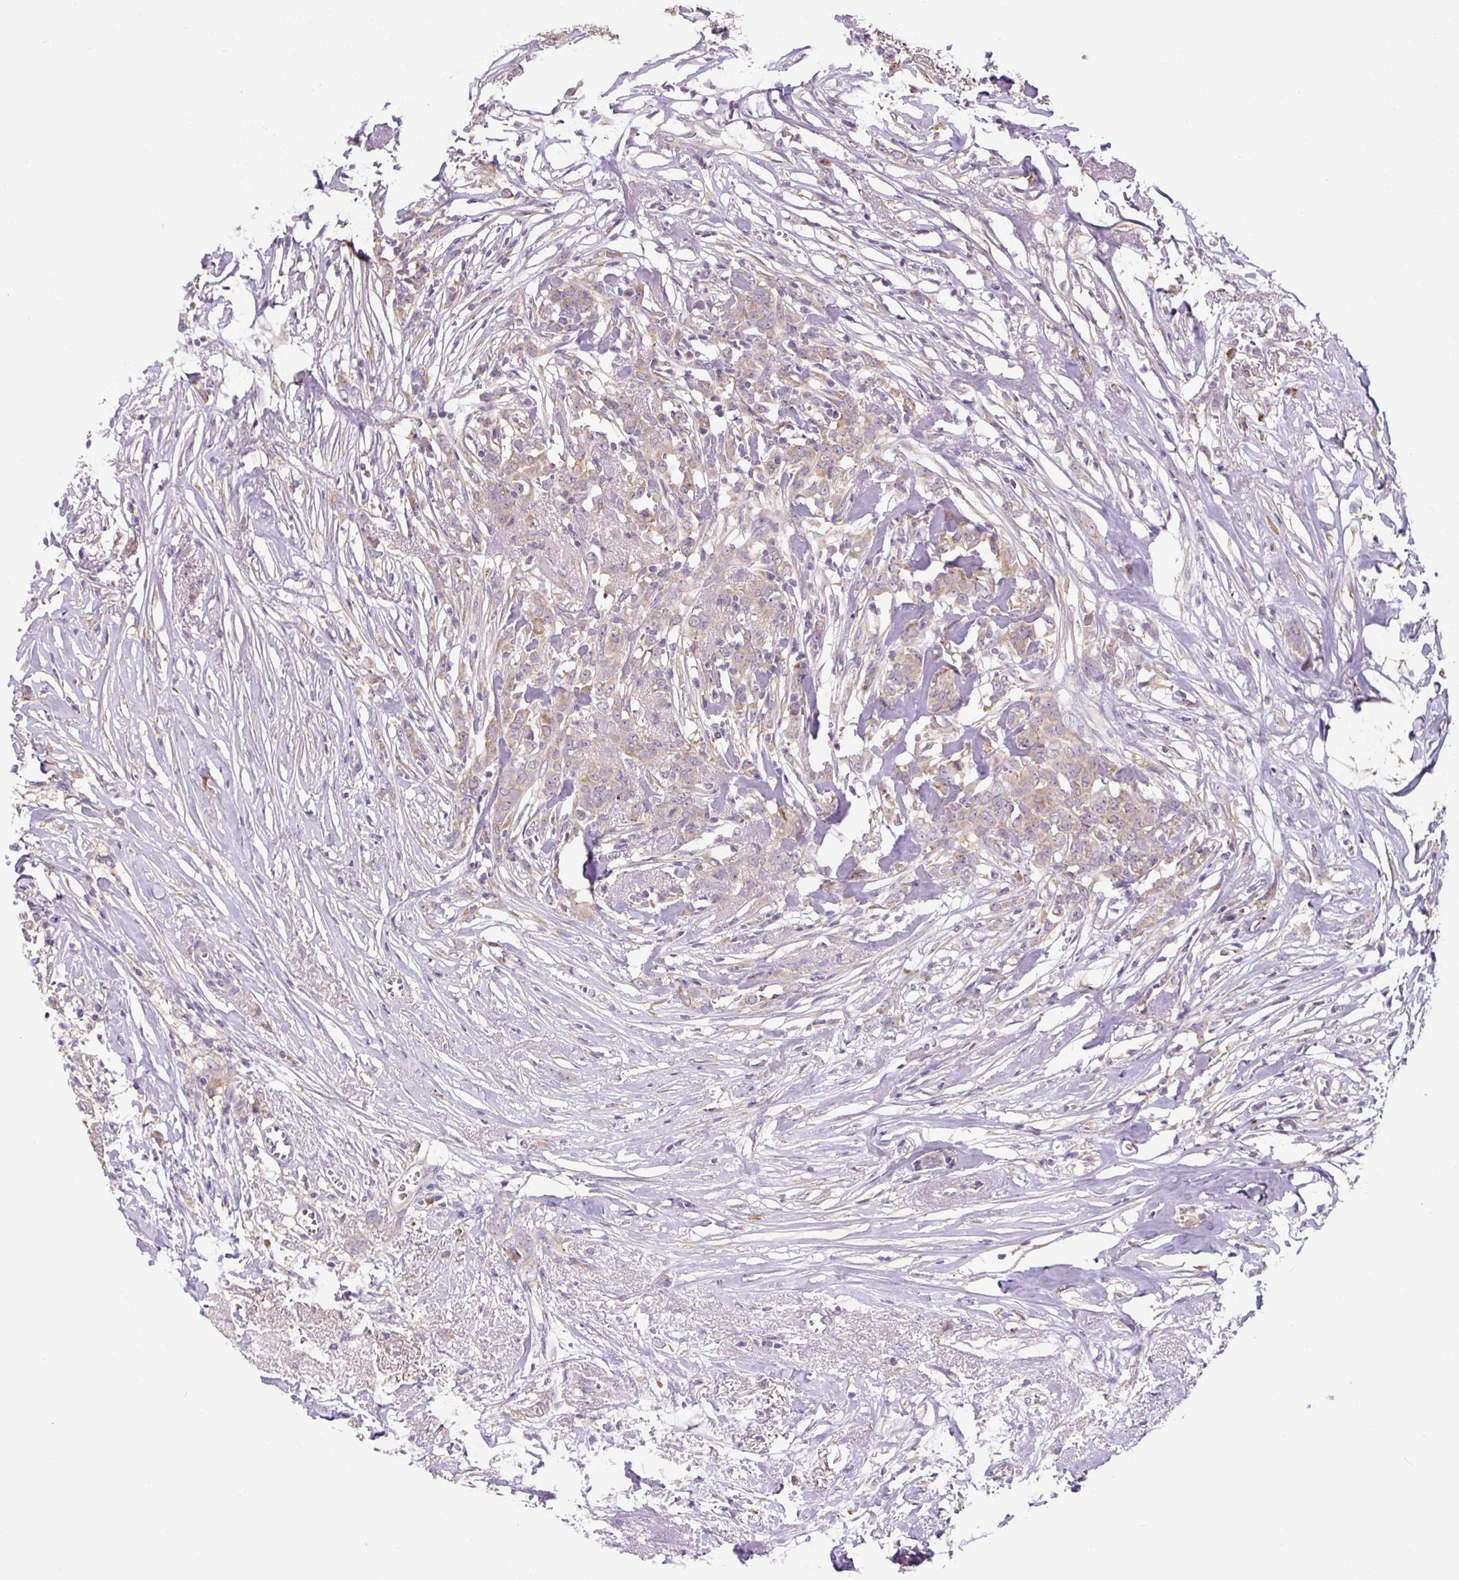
{"staining": {"intensity": "weak", "quantity": "25%-75%", "location": "cytoplasmic/membranous"}, "tissue": "breast cancer", "cell_type": "Tumor cells", "image_type": "cancer", "snomed": [{"axis": "morphology", "description": "Lobular carcinoma"}, {"axis": "topography", "description": "Breast"}], "caption": "DAB immunohistochemical staining of breast cancer shows weak cytoplasmic/membranous protein expression in approximately 25%-75% of tumor cells. (DAB (3,3'-diaminobenzidine) IHC with brightfield microscopy, high magnification).", "gene": "FZD5", "patient": {"sex": "female", "age": 91}}